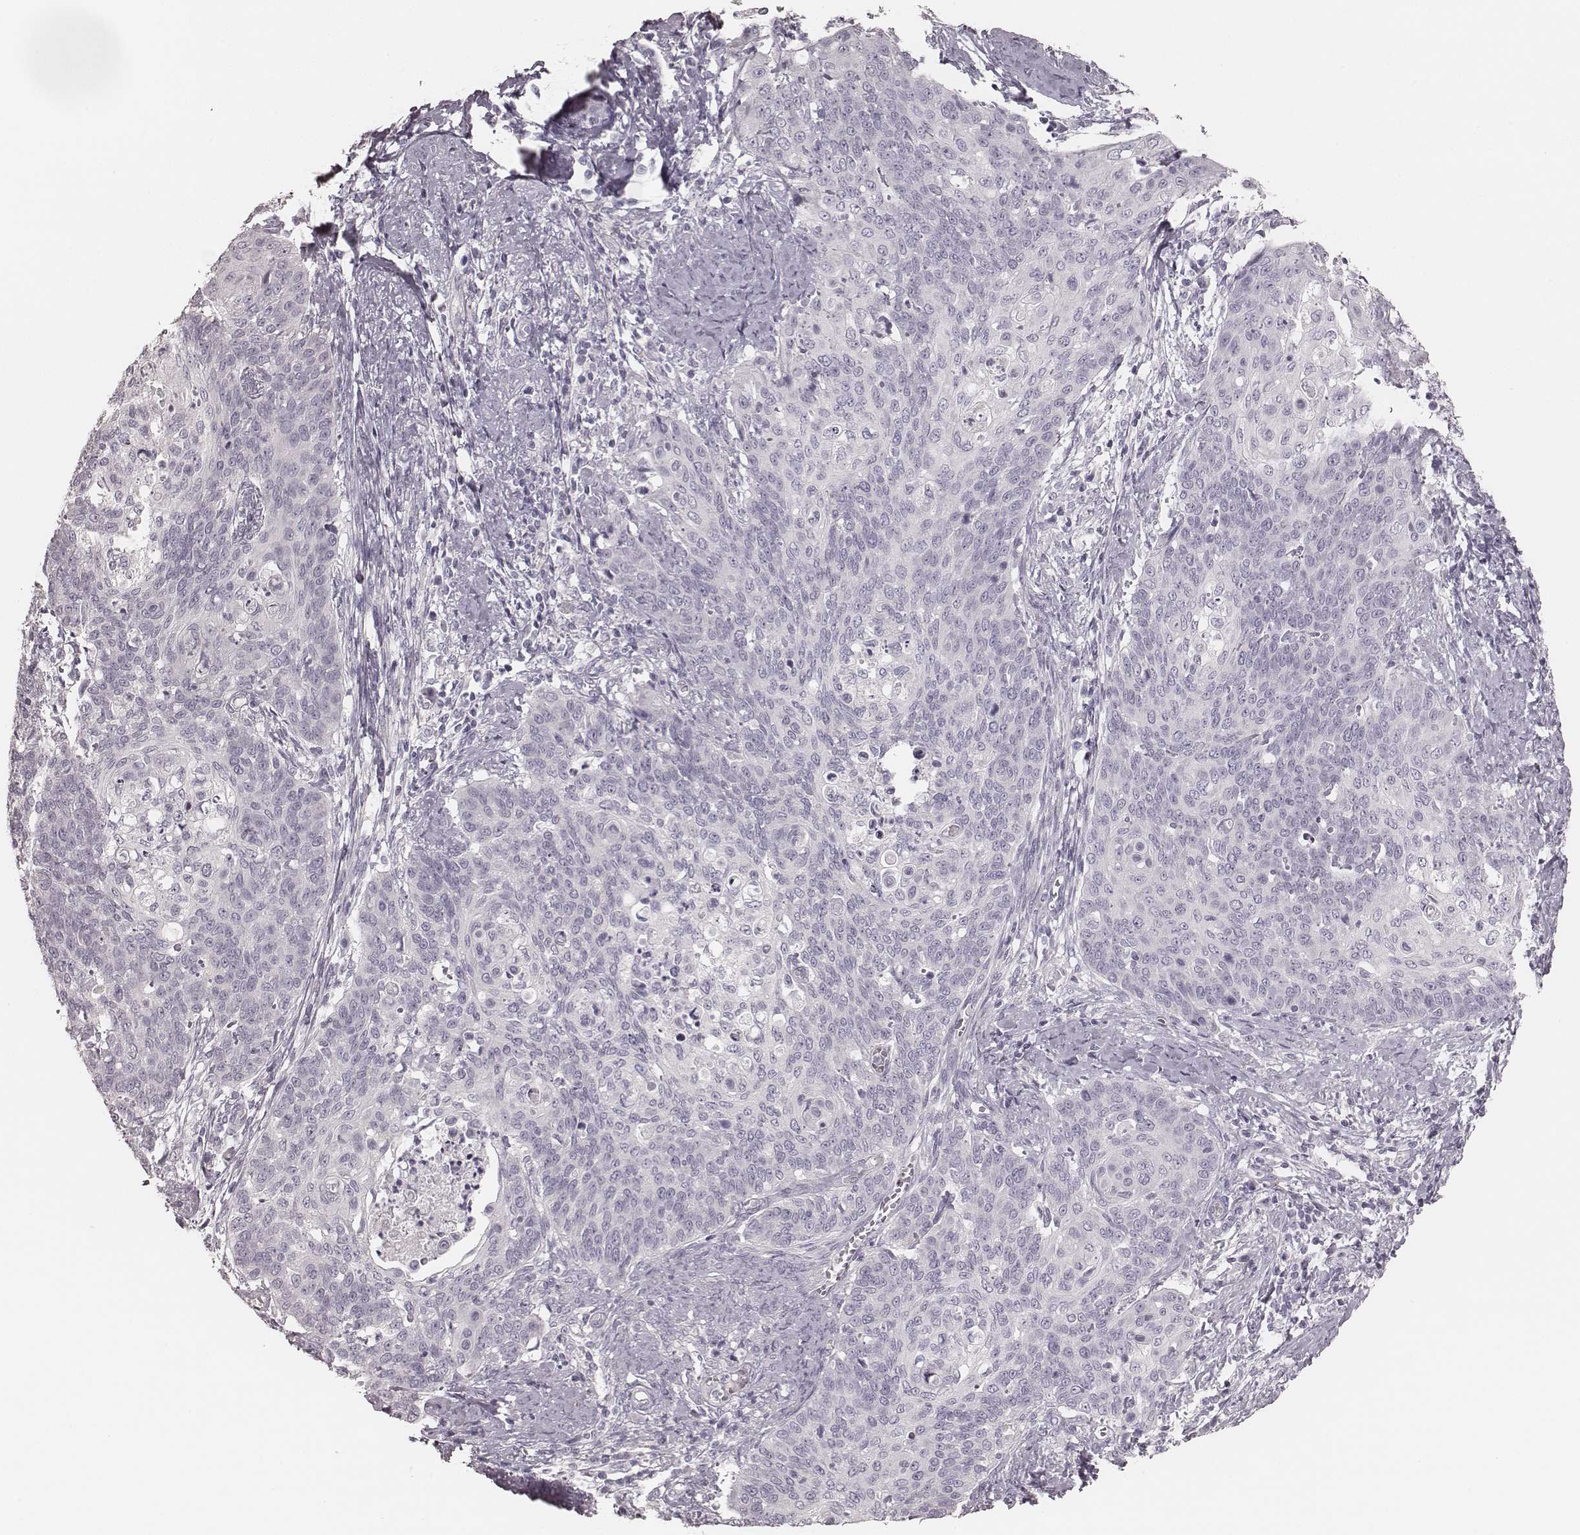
{"staining": {"intensity": "negative", "quantity": "none", "location": "none"}, "tissue": "cervical cancer", "cell_type": "Tumor cells", "image_type": "cancer", "snomed": [{"axis": "morphology", "description": "Normal tissue, NOS"}, {"axis": "morphology", "description": "Squamous cell carcinoma, NOS"}, {"axis": "topography", "description": "Cervix"}], "caption": "Protein analysis of cervical cancer (squamous cell carcinoma) displays no significant expression in tumor cells.", "gene": "ZP4", "patient": {"sex": "female", "age": 39}}